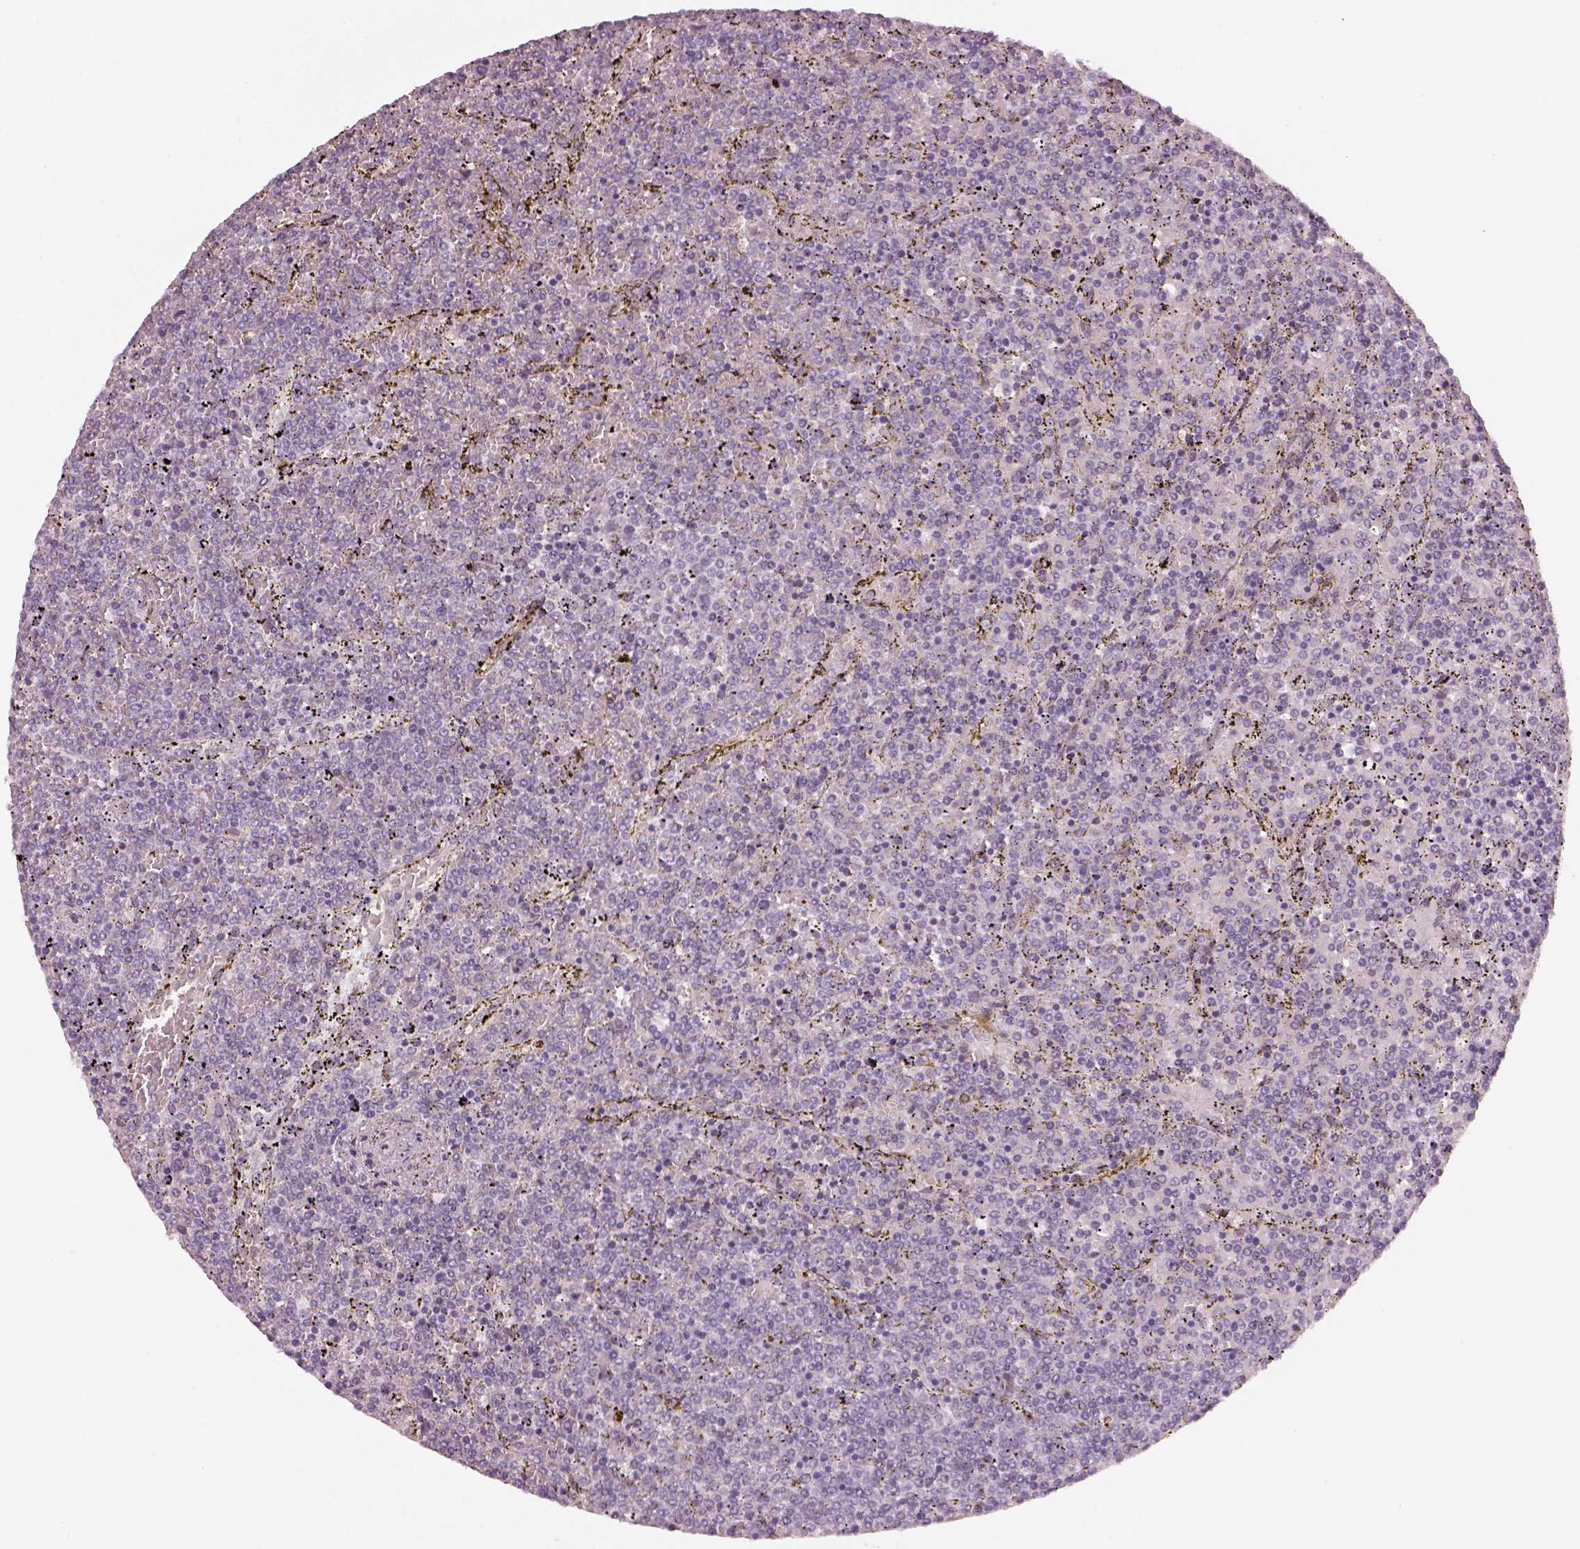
{"staining": {"intensity": "negative", "quantity": "none", "location": "none"}, "tissue": "lymphoma", "cell_type": "Tumor cells", "image_type": "cancer", "snomed": [{"axis": "morphology", "description": "Malignant lymphoma, non-Hodgkin's type, Low grade"}, {"axis": "topography", "description": "Spleen"}], "caption": "Lymphoma stained for a protein using immunohistochemistry (IHC) reveals no staining tumor cells.", "gene": "NAT8", "patient": {"sex": "female", "age": 77}}